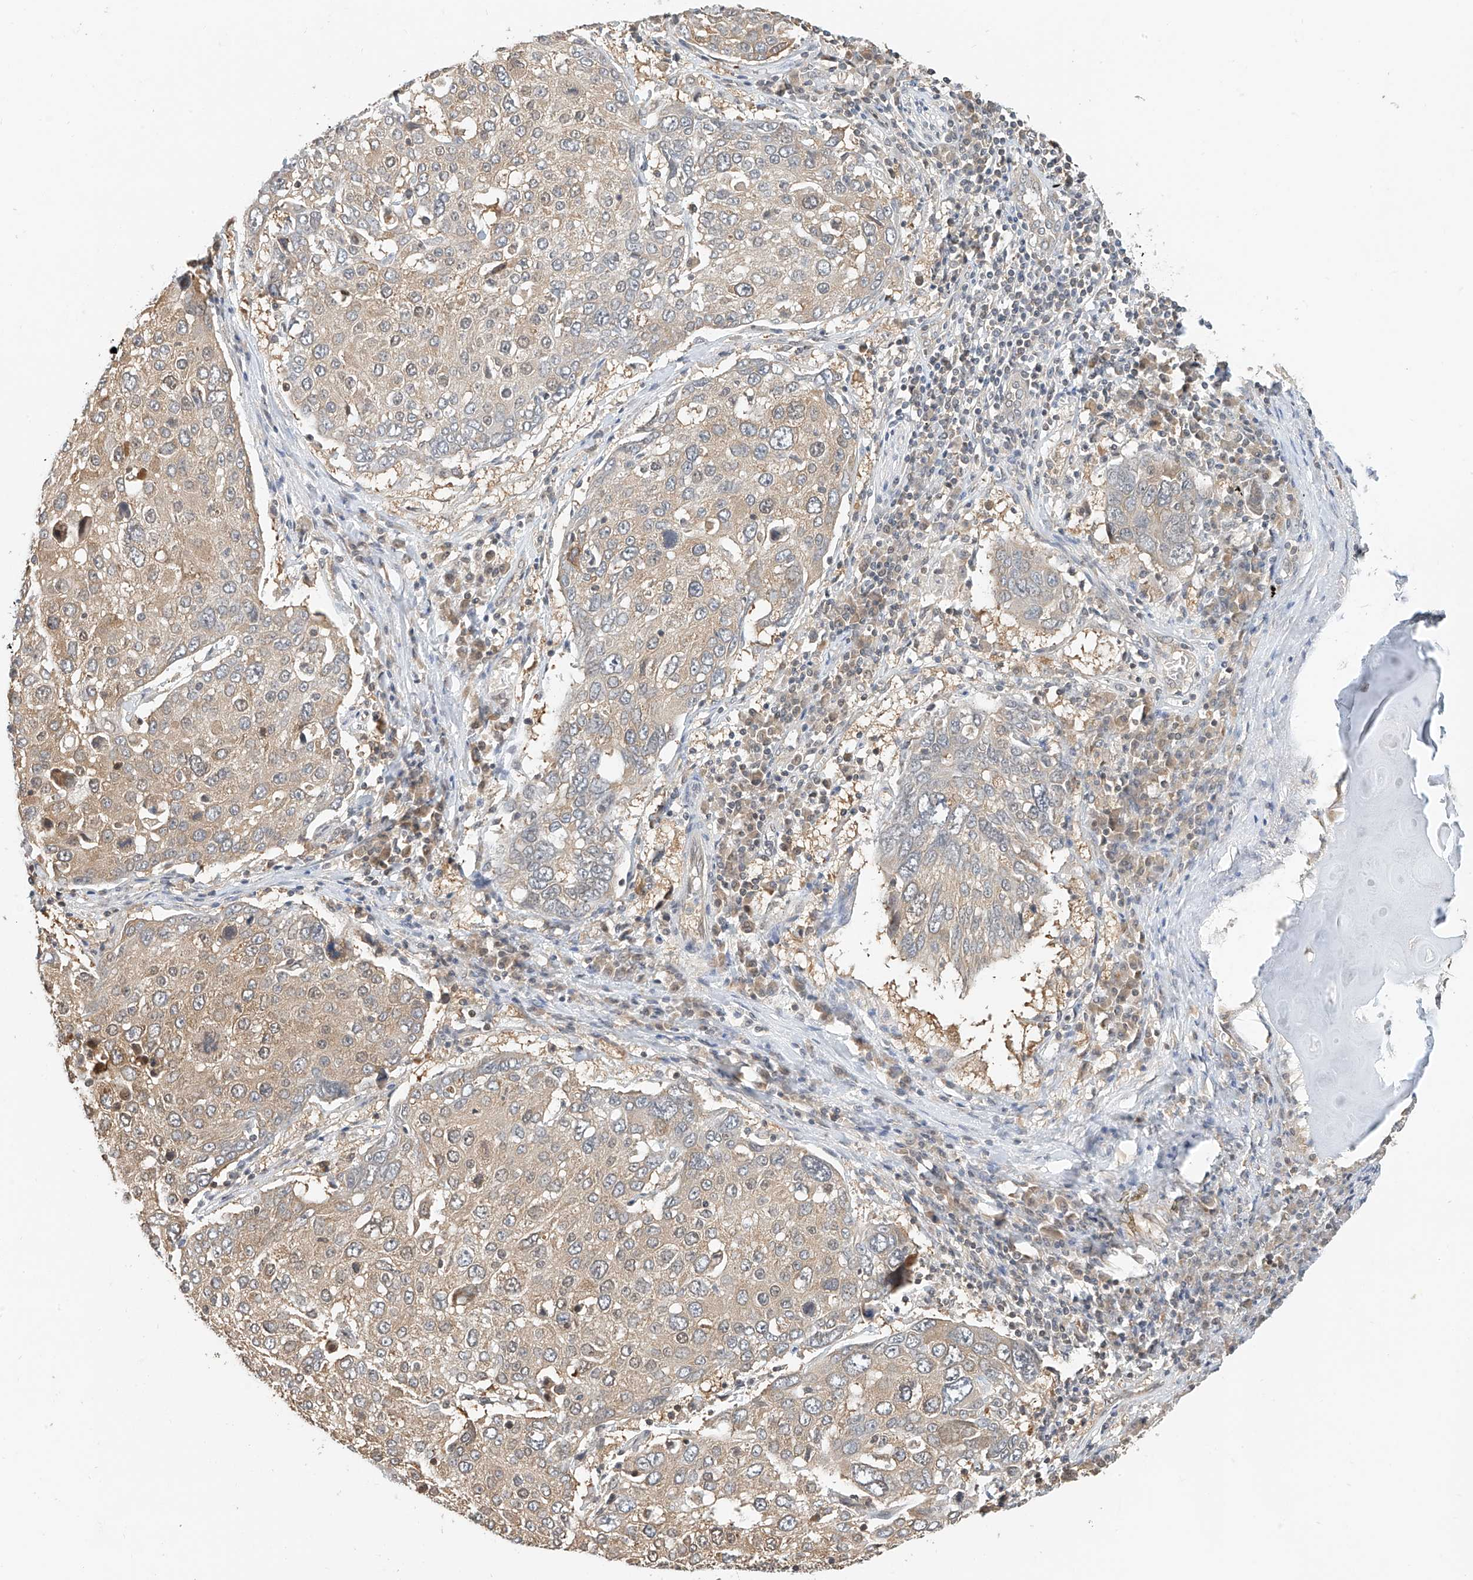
{"staining": {"intensity": "moderate", "quantity": ">75%", "location": "cytoplasmic/membranous"}, "tissue": "lung cancer", "cell_type": "Tumor cells", "image_type": "cancer", "snomed": [{"axis": "morphology", "description": "Squamous cell carcinoma, NOS"}, {"axis": "topography", "description": "Lung"}], "caption": "Lung squamous cell carcinoma stained for a protein displays moderate cytoplasmic/membranous positivity in tumor cells. The protein is stained brown, and the nuclei are stained in blue (DAB IHC with brightfield microscopy, high magnification).", "gene": "PPA2", "patient": {"sex": "male", "age": 65}}